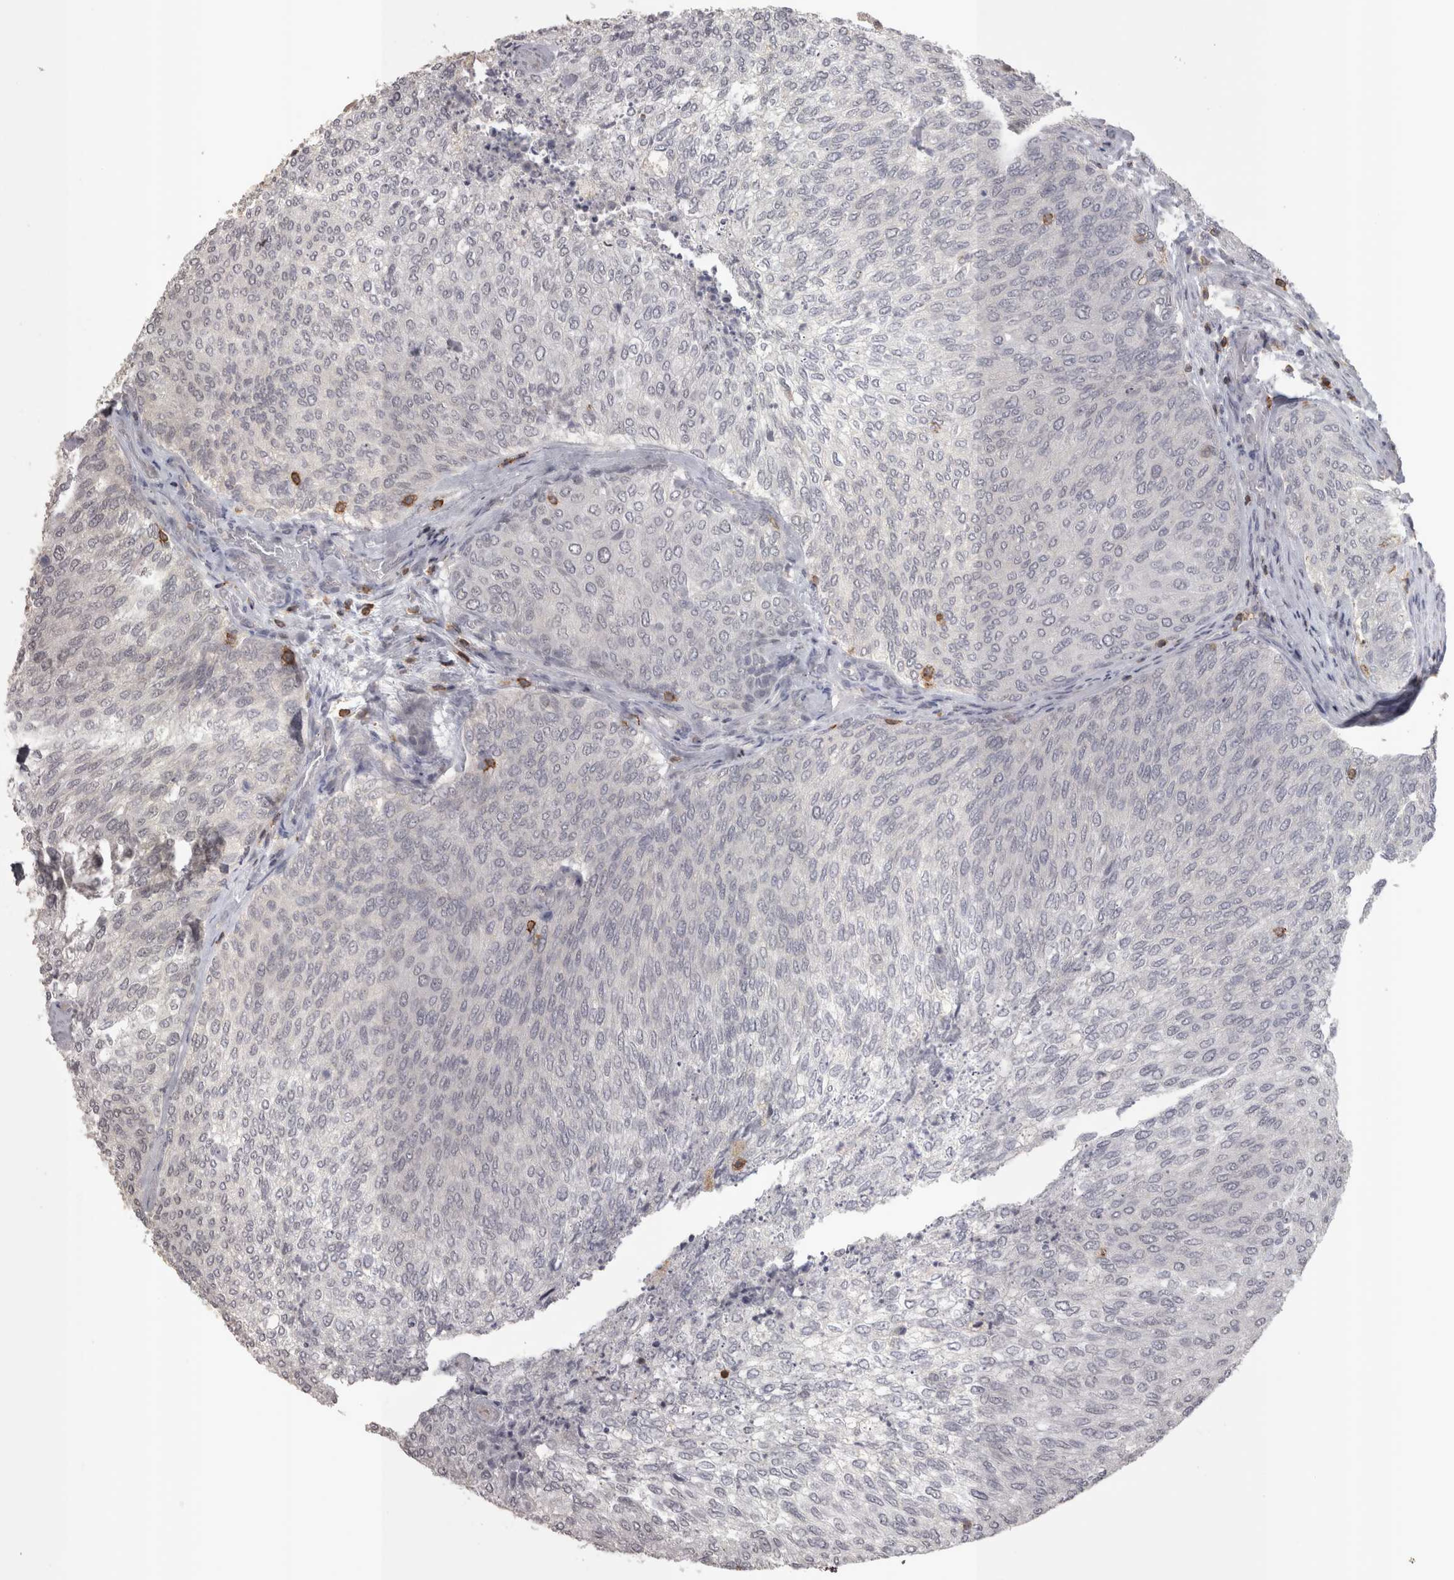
{"staining": {"intensity": "negative", "quantity": "none", "location": "none"}, "tissue": "urothelial cancer", "cell_type": "Tumor cells", "image_type": "cancer", "snomed": [{"axis": "morphology", "description": "Urothelial carcinoma, Low grade"}, {"axis": "topography", "description": "Urinary bladder"}], "caption": "DAB (3,3'-diaminobenzidine) immunohistochemical staining of human urothelial cancer reveals no significant positivity in tumor cells.", "gene": "SKAP1", "patient": {"sex": "female", "age": 79}}